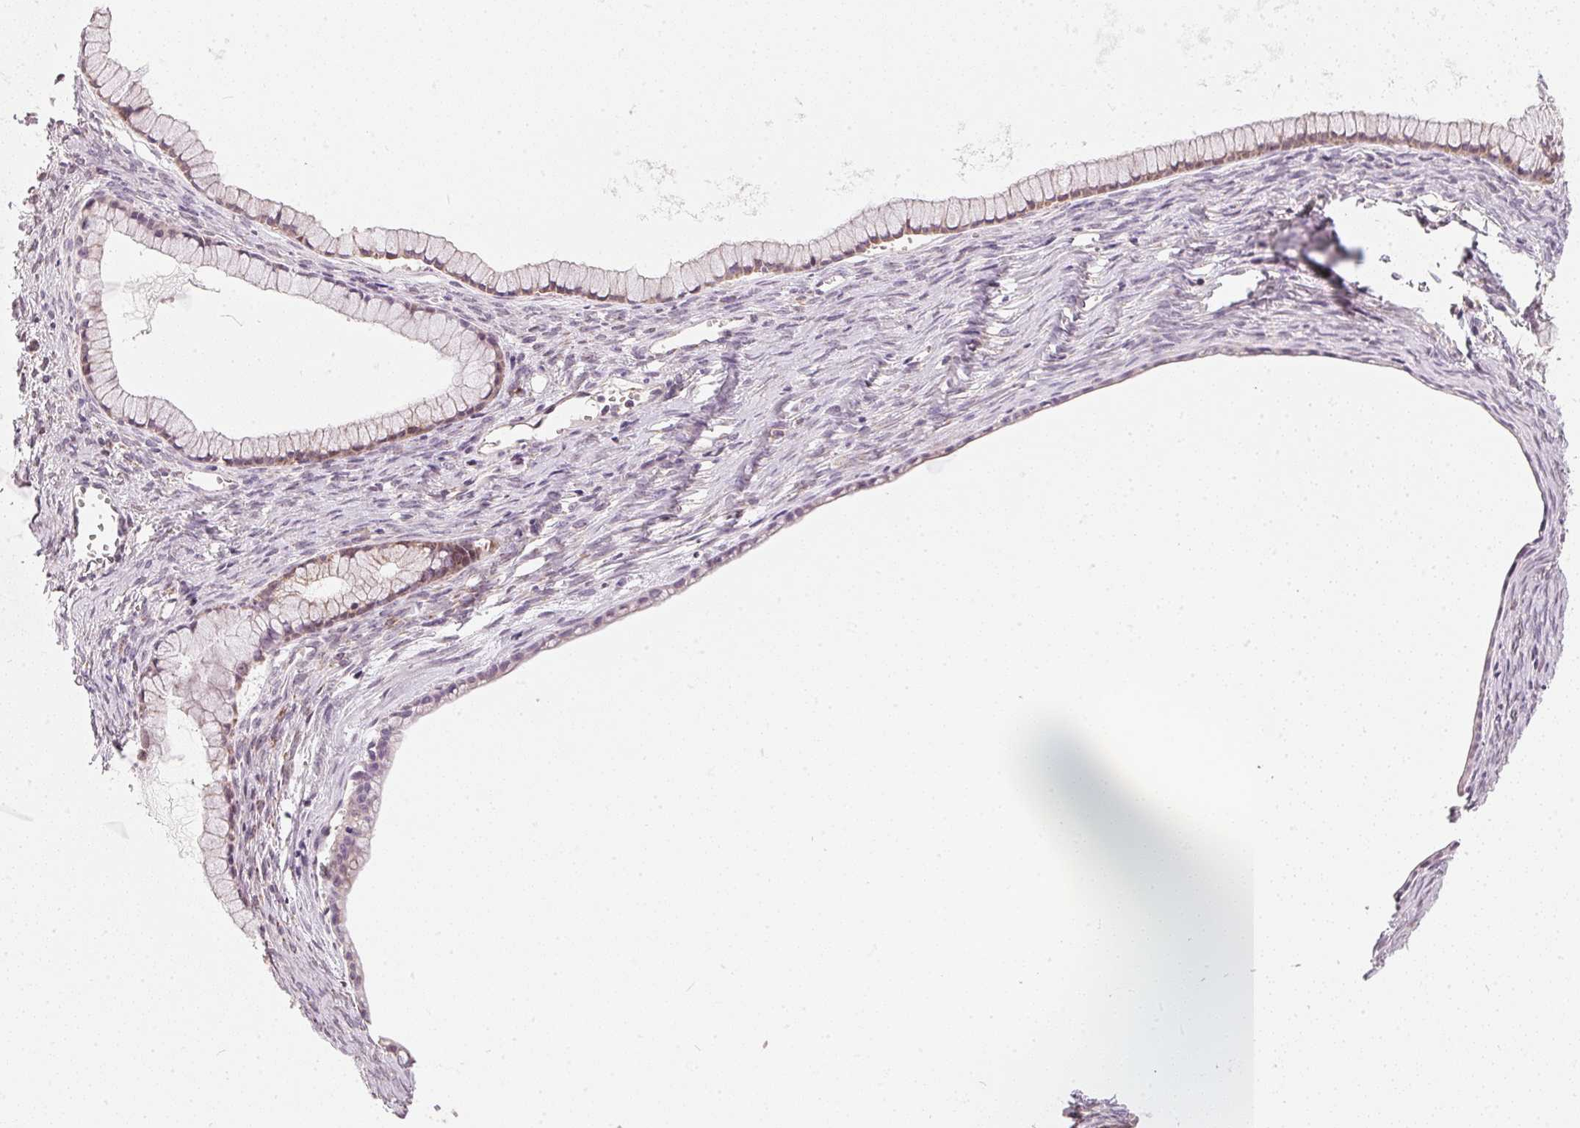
{"staining": {"intensity": "weak", "quantity": "25%-75%", "location": "cytoplasmic/membranous"}, "tissue": "ovarian cancer", "cell_type": "Tumor cells", "image_type": "cancer", "snomed": [{"axis": "morphology", "description": "Cystadenocarcinoma, mucinous, NOS"}, {"axis": "topography", "description": "Ovary"}], "caption": "Human mucinous cystadenocarcinoma (ovarian) stained with a brown dye exhibits weak cytoplasmic/membranous positive positivity in approximately 25%-75% of tumor cells.", "gene": "COQ7", "patient": {"sex": "female", "age": 41}}